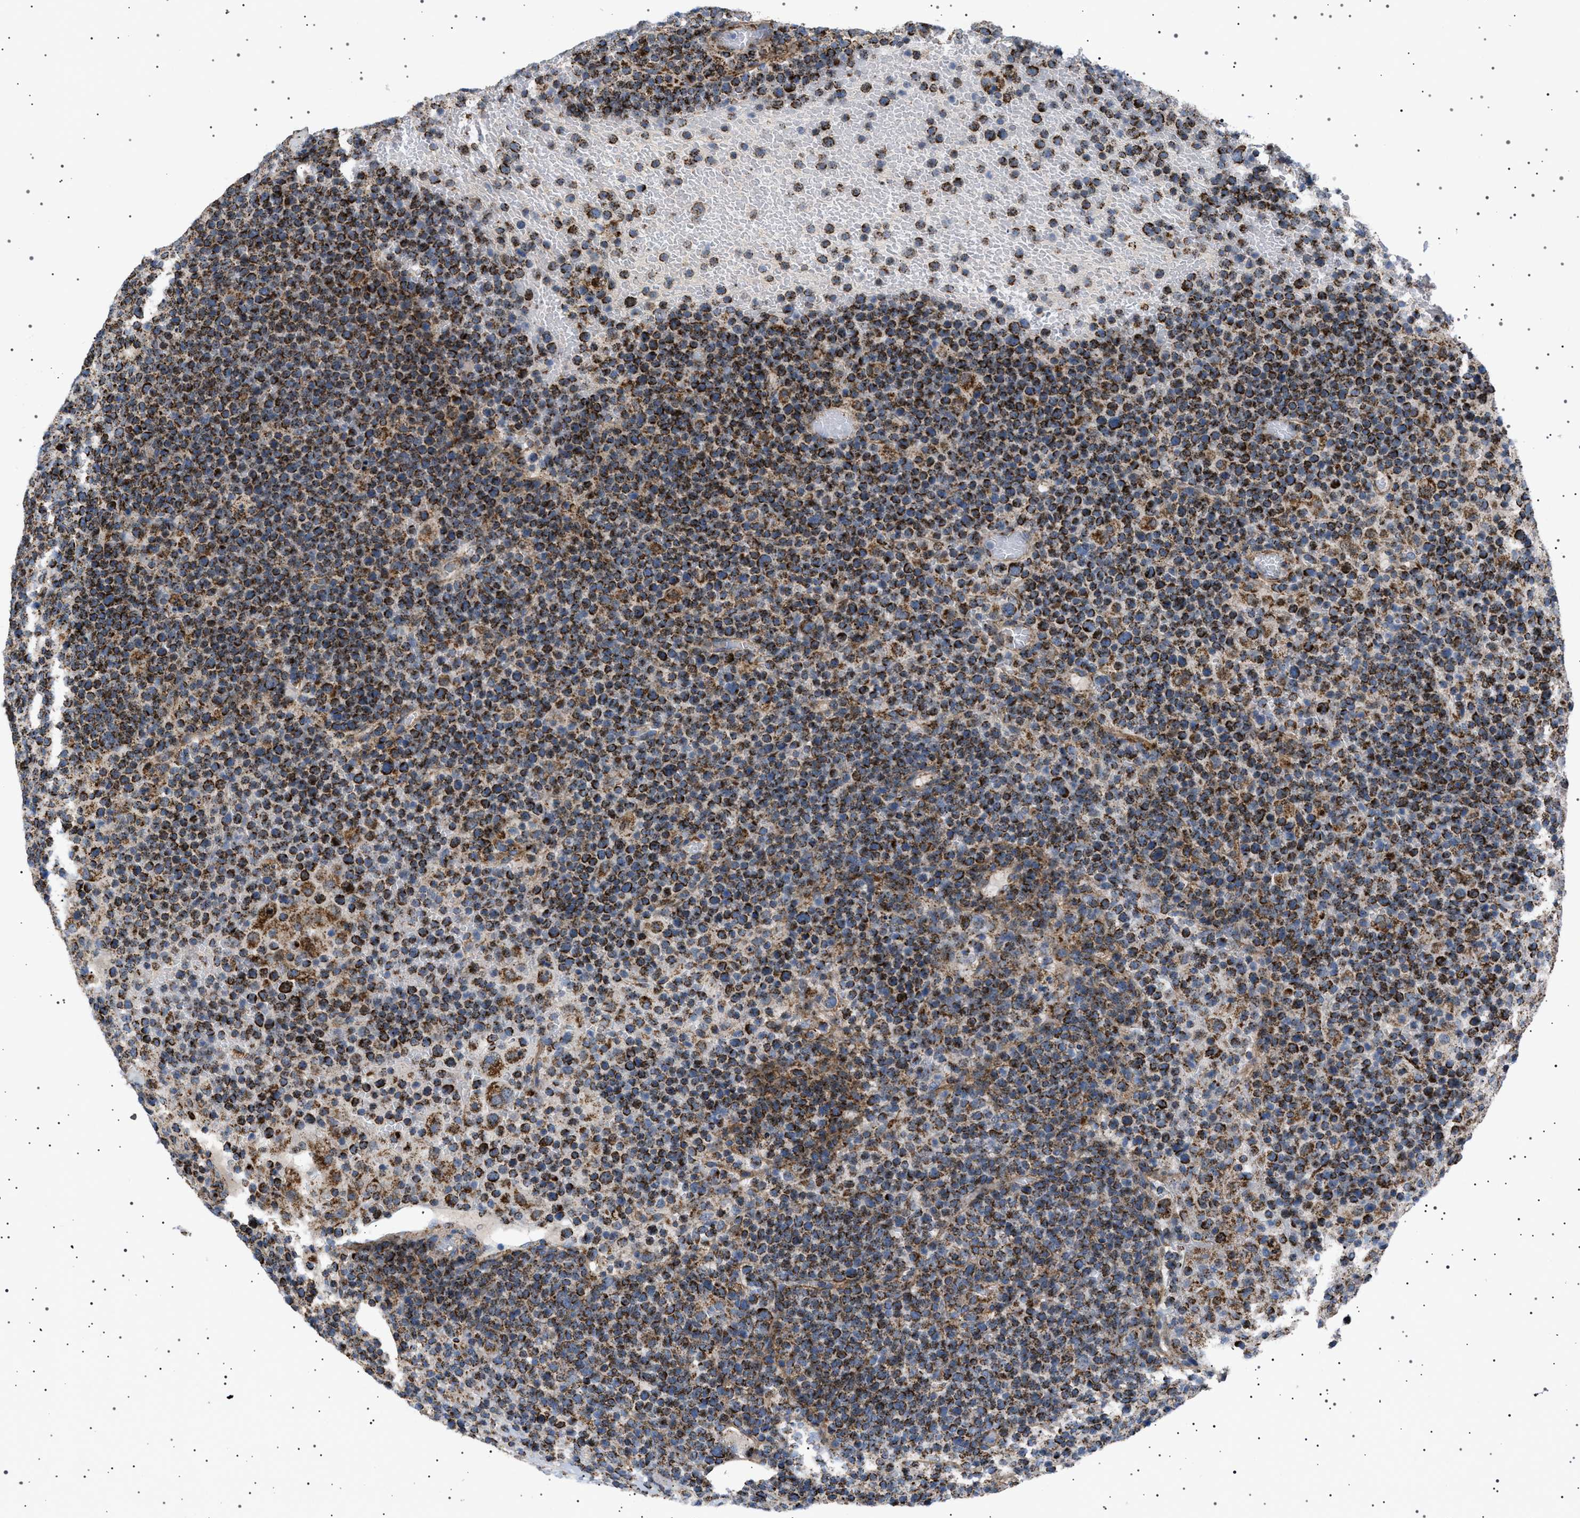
{"staining": {"intensity": "strong", "quantity": ">75%", "location": "cytoplasmic/membranous"}, "tissue": "lymphoma", "cell_type": "Tumor cells", "image_type": "cancer", "snomed": [{"axis": "morphology", "description": "Malignant lymphoma, non-Hodgkin's type, High grade"}, {"axis": "topography", "description": "Lymph node"}], "caption": "A brown stain shows strong cytoplasmic/membranous expression of a protein in lymphoma tumor cells. The protein of interest is stained brown, and the nuclei are stained in blue (DAB (3,3'-diaminobenzidine) IHC with brightfield microscopy, high magnification).", "gene": "UBXN8", "patient": {"sex": "male", "age": 61}}